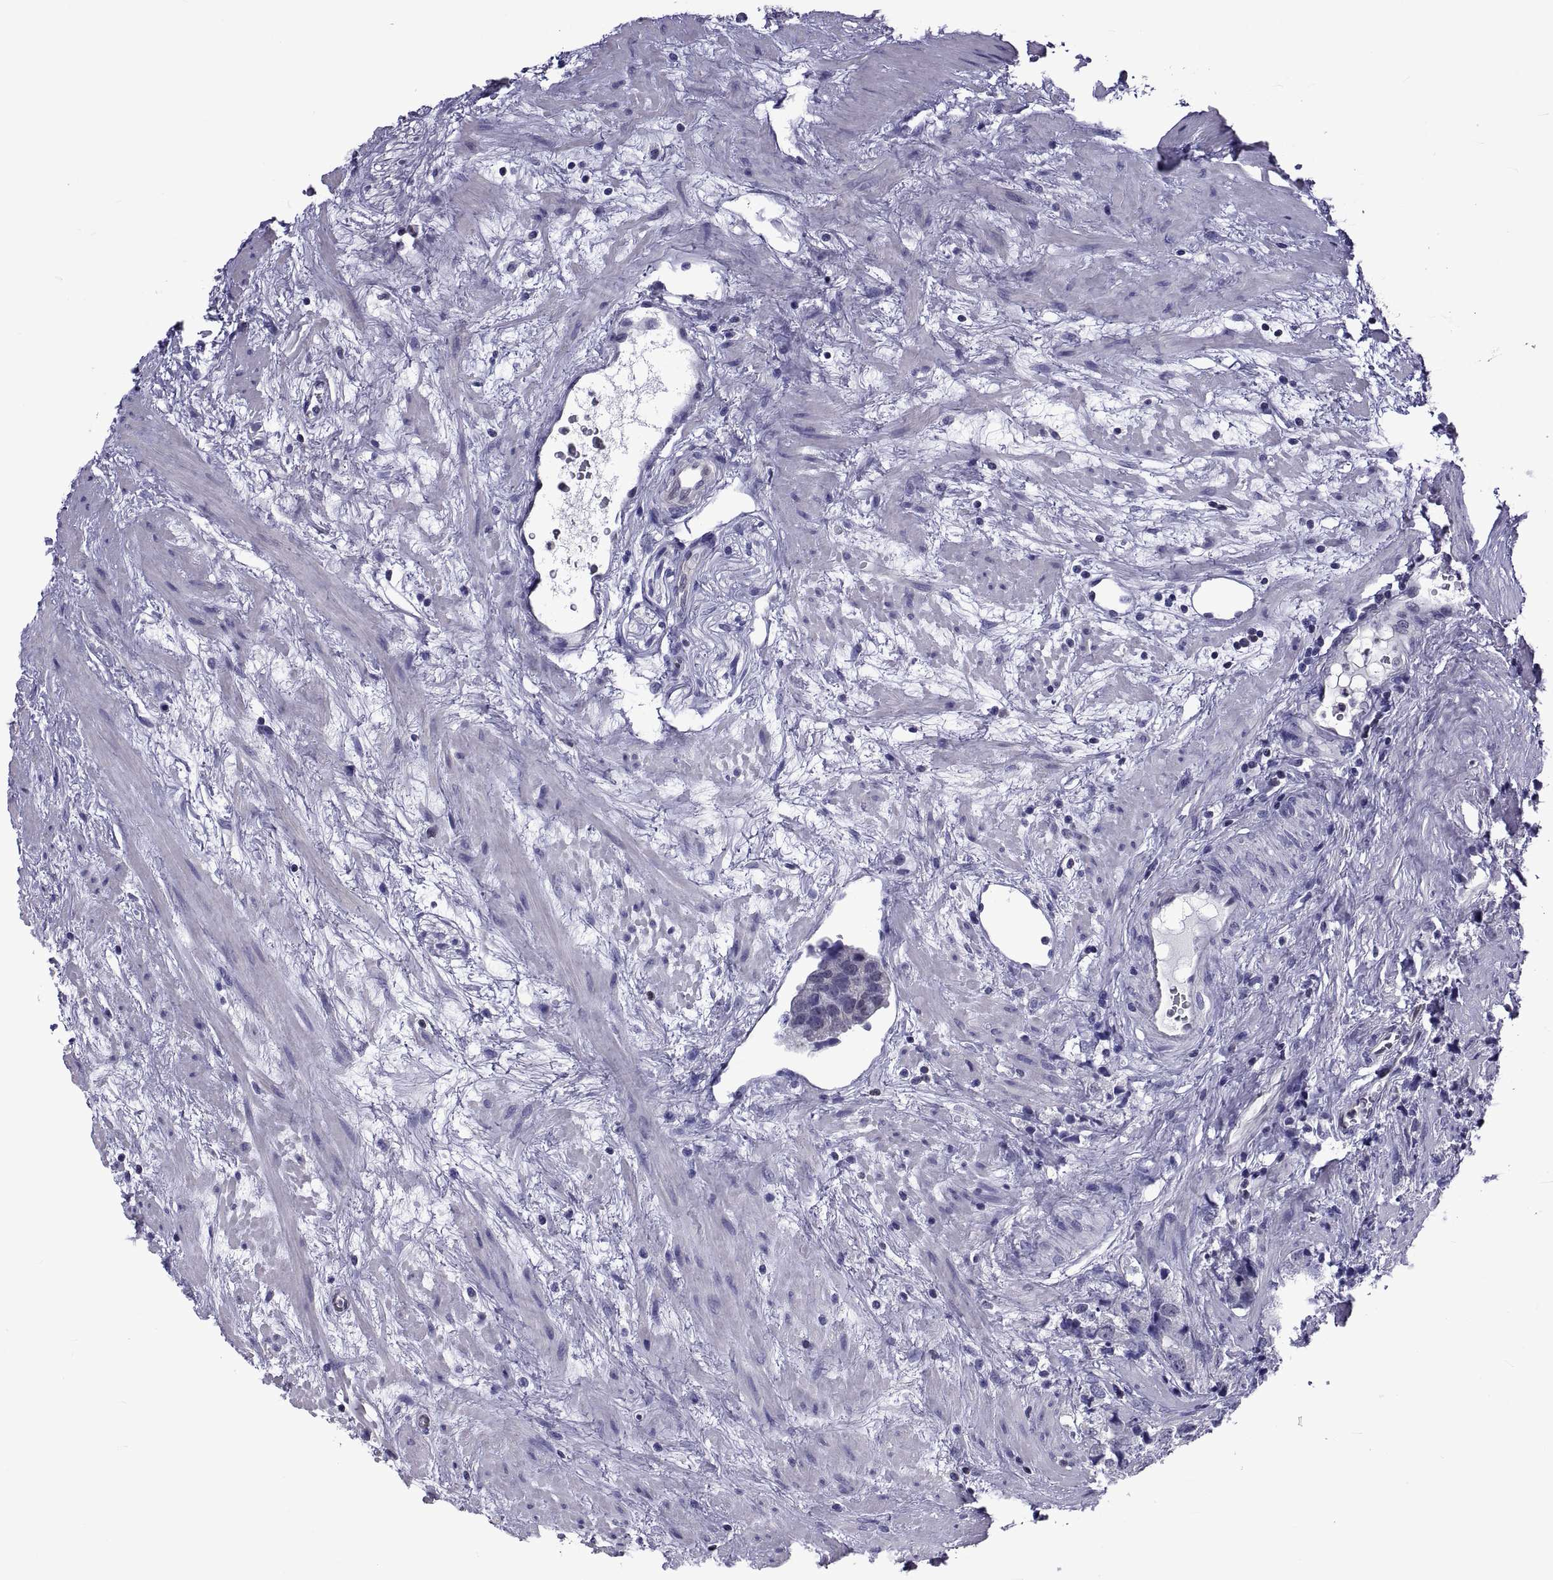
{"staining": {"intensity": "negative", "quantity": "none", "location": "none"}, "tissue": "prostate cancer", "cell_type": "Tumor cells", "image_type": "cancer", "snomed": [{"axis": "morphology", "description": "Adenocarcinoma, NOS"}, {"axis": "topography", "description": "Prostate and seminal vesicle, NOS"}], "caption": "Prostate cancer was stained to show a protein in brown. There is no significant staining in tumor cells. (DAB IHC, high magnification).", "gene": "LCN9", "patient": {"sex": "male", "age": 63}}